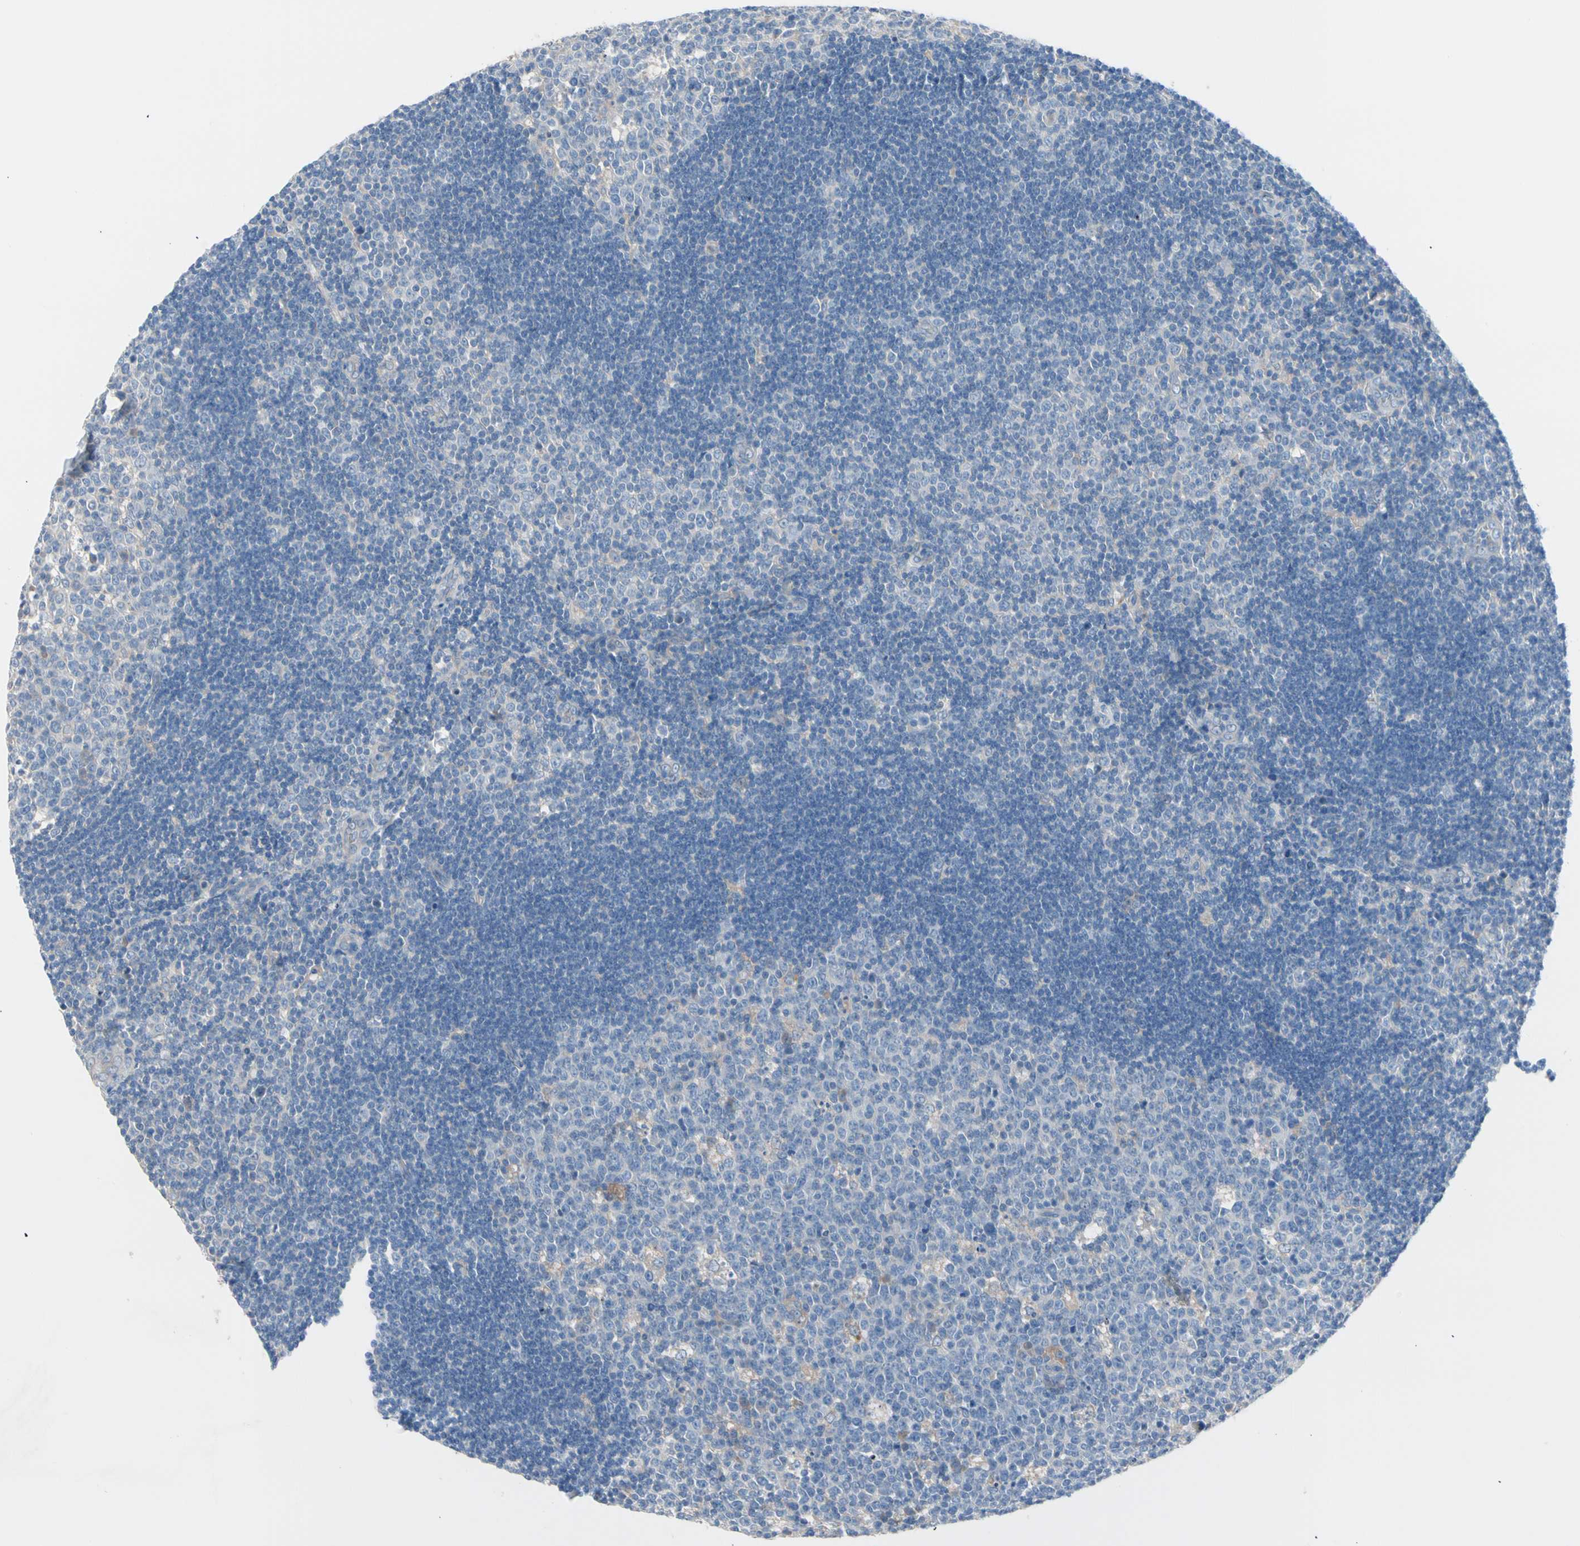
{"staining": {"intensity": "weak", "quantity": "<25%", "location": "cytoplasmic/membranous"}, "tissue": "lymph node", "cell_type": "Germinal center cells", "image_type": "normal", "snomed": [{"axis": "morphology", "description": "Normal tissue, NOS"}, {"axis": "topography", "description": "Lymph node"}, {"axis": "topography", "description": "Salivary gland"}], "caption": "Immunohistochemistry (IHC) of benign lymph node displays no expression in germinal center cells. (DAB (3,3'-diaminobenzidine) IHC, high magnification).", "gene": "CASQ1", "patient": {"sex": "male", "age": 8}}